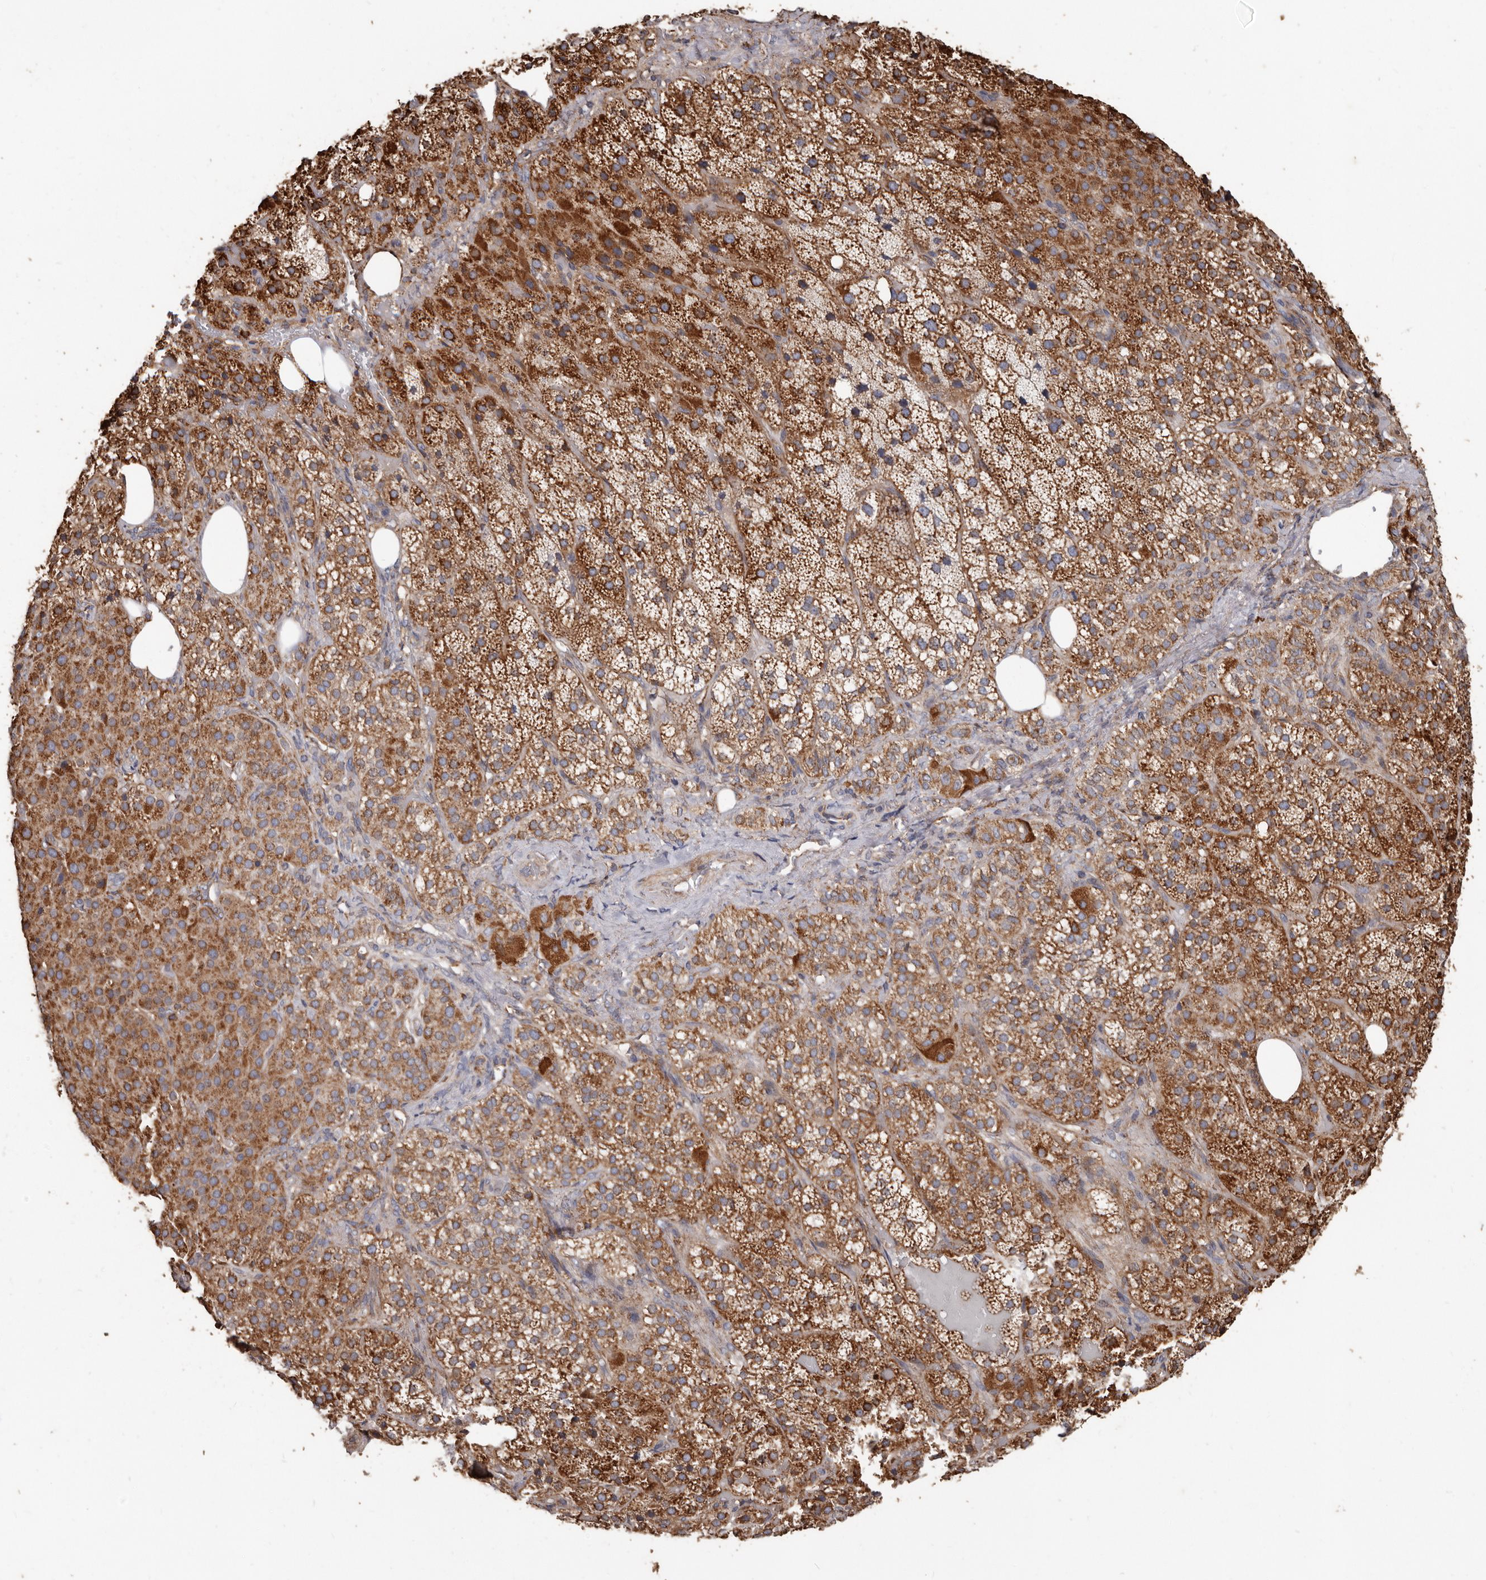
{"staining": {"intensity": "strong", "quantity": ">75%", "location": "cytoplasmic/membranous"}, "tissue": "adrenal gland", "cell_type": "Glandular cells", "image_type": "normal", "snomed": [{"axis": "morphology", "description": "Normal tissue, NOS"}, {"axis": "topography", "description": "Adrenal gland"}], "caption": "Glandular cells exhibit strong cytoplasmic/membranous expression in about >75% of cells in normal adrenal gland. The staining is performed using DAB brown chromogen to label protein expression. The nuclei are counter-stained blue using hematoxylin.", "gene": "OSGIN2", "patient": {"sex": "female", "age": 59}}